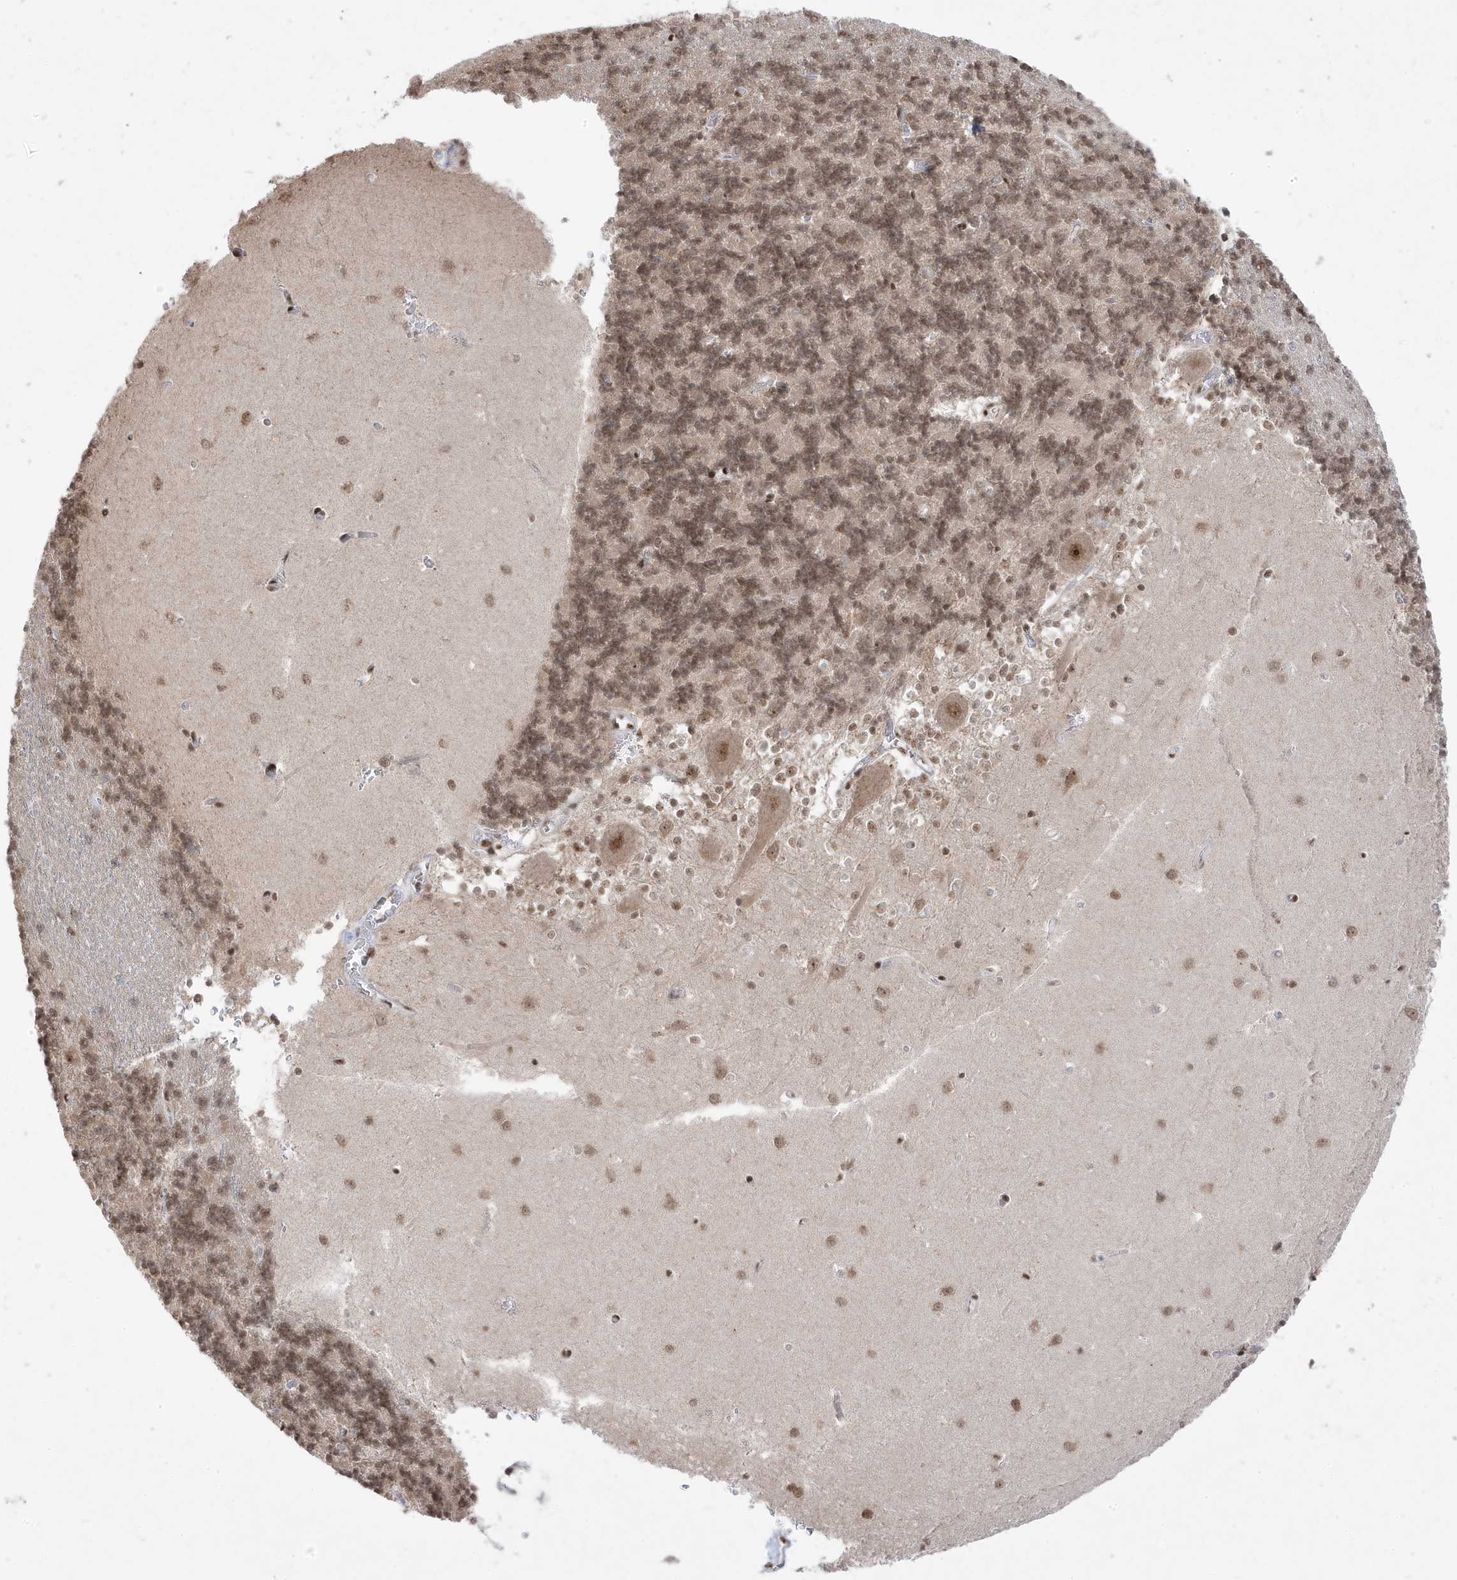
{"staining": {"intensity": "moderate", "quantity": ">75%", "location": "nuclear"}, "tissue": "cerebellum", "cell_type": "Cells in granular layer", "image_type": "normal", "snomed": [{"axis": "morphology", "description": "Normal tissue, NOS"}, {"axis": "topography", "description": "Cerebellum"}], "caption": "Human cerebellum stained for a protein (brown) reveals moderate nuclear positive expression in about >75% of cells in granular layer.", "gene": "MTREX", "patient": {"sex": "male", "age": 37}}